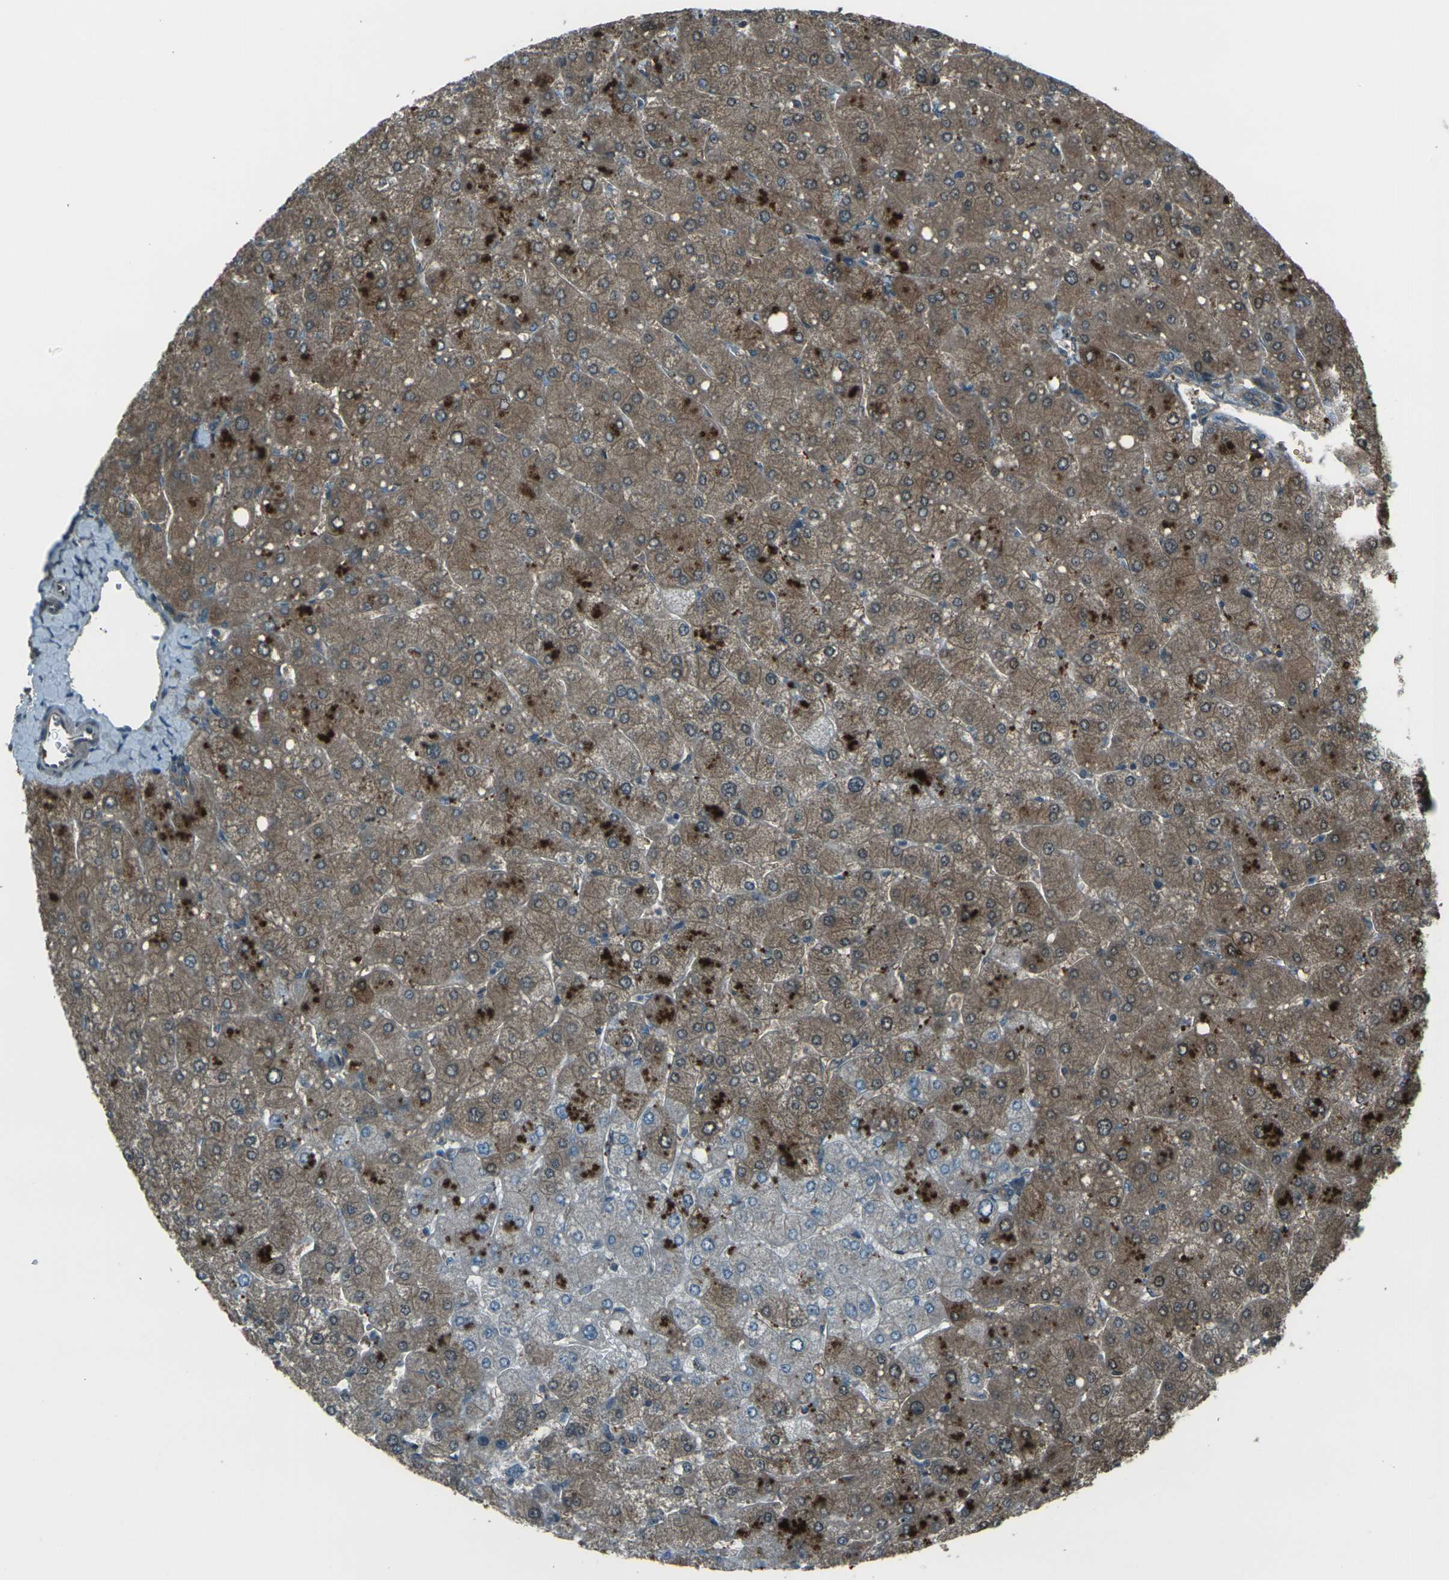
{"staining": {"intensity": "moderate", "quantity": ">75%", "location": "cytoplasmic/membranous"}, "tissue": "liver", "cell_type": "Cholangiocytes", "image_type": "normal", "snomed": [{"axis": "morphology", "description": "Normal tissue, NOS"}, {"axis": "topography", "description": "Liver"}], "caption": "DAB (3,3'-diaminobenzidine) immunohistochemical staining of benign liver demonstrates moderate cytoplasmic/membranous protein positivity in approximately >75% of cholangiocytes.", "gene": "LSMEM1", "patient": {"sex": "male", "age": 55}}